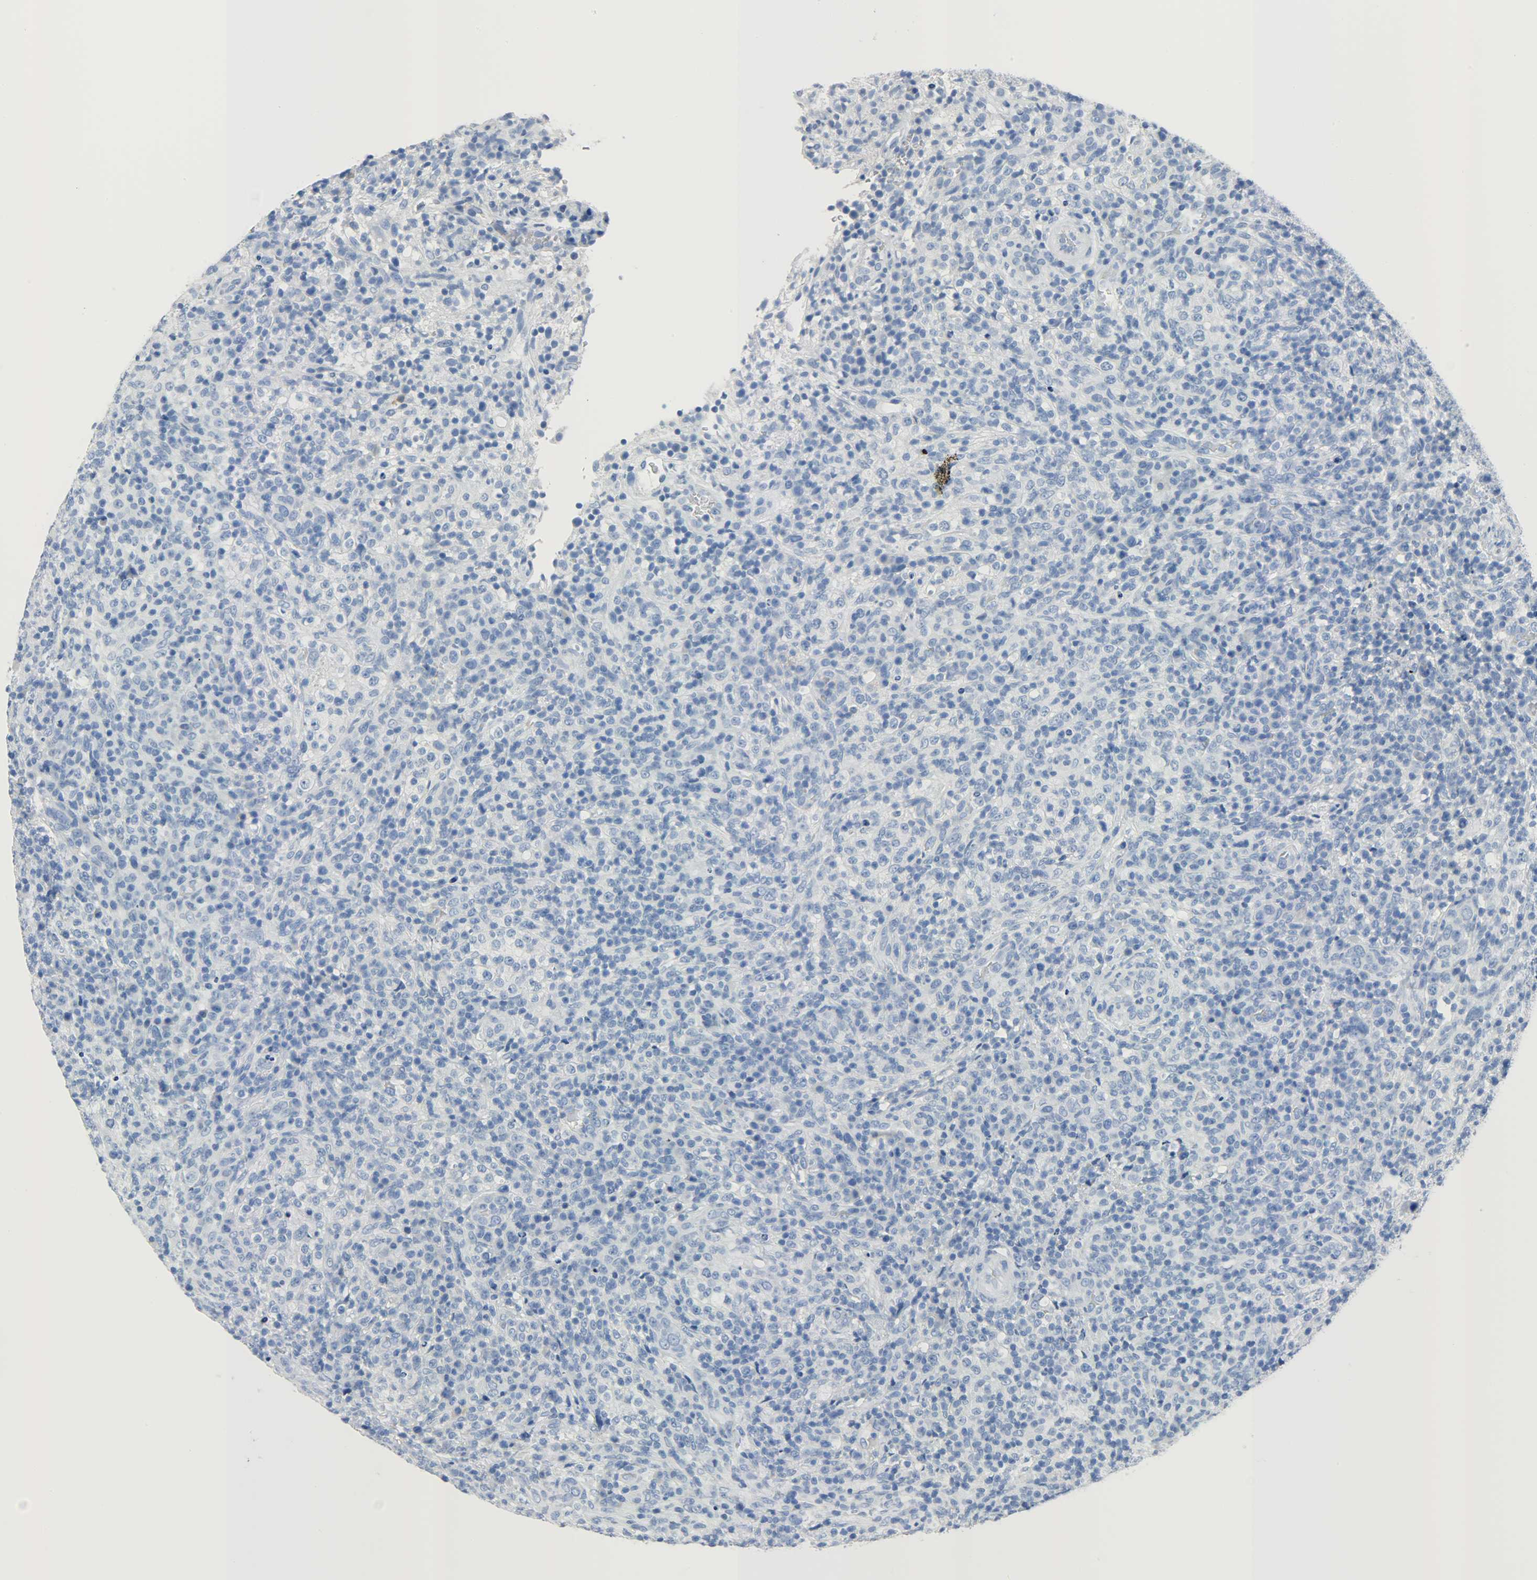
{"staining": {"intensity": "negative", "quantity": "none", "location": "none"}, "tissue": "lymphoma", "cell_type": "Tumor cells", "image_type": "cancer", "snomed": [{"axis": "morphology", "description": "Malignant lymphoma, non-Hodgkin's type, High grade"}, {"axis": "topography", "description": "Lymph node"}], "caption": "DAB immunohistochemical staining of malignant lymphoma, non-Hodgkin's type (high-grade) shows no significant expression in tumor cells.", "gene": "CA3", "patient": {"sex": "female", "age": 76}}